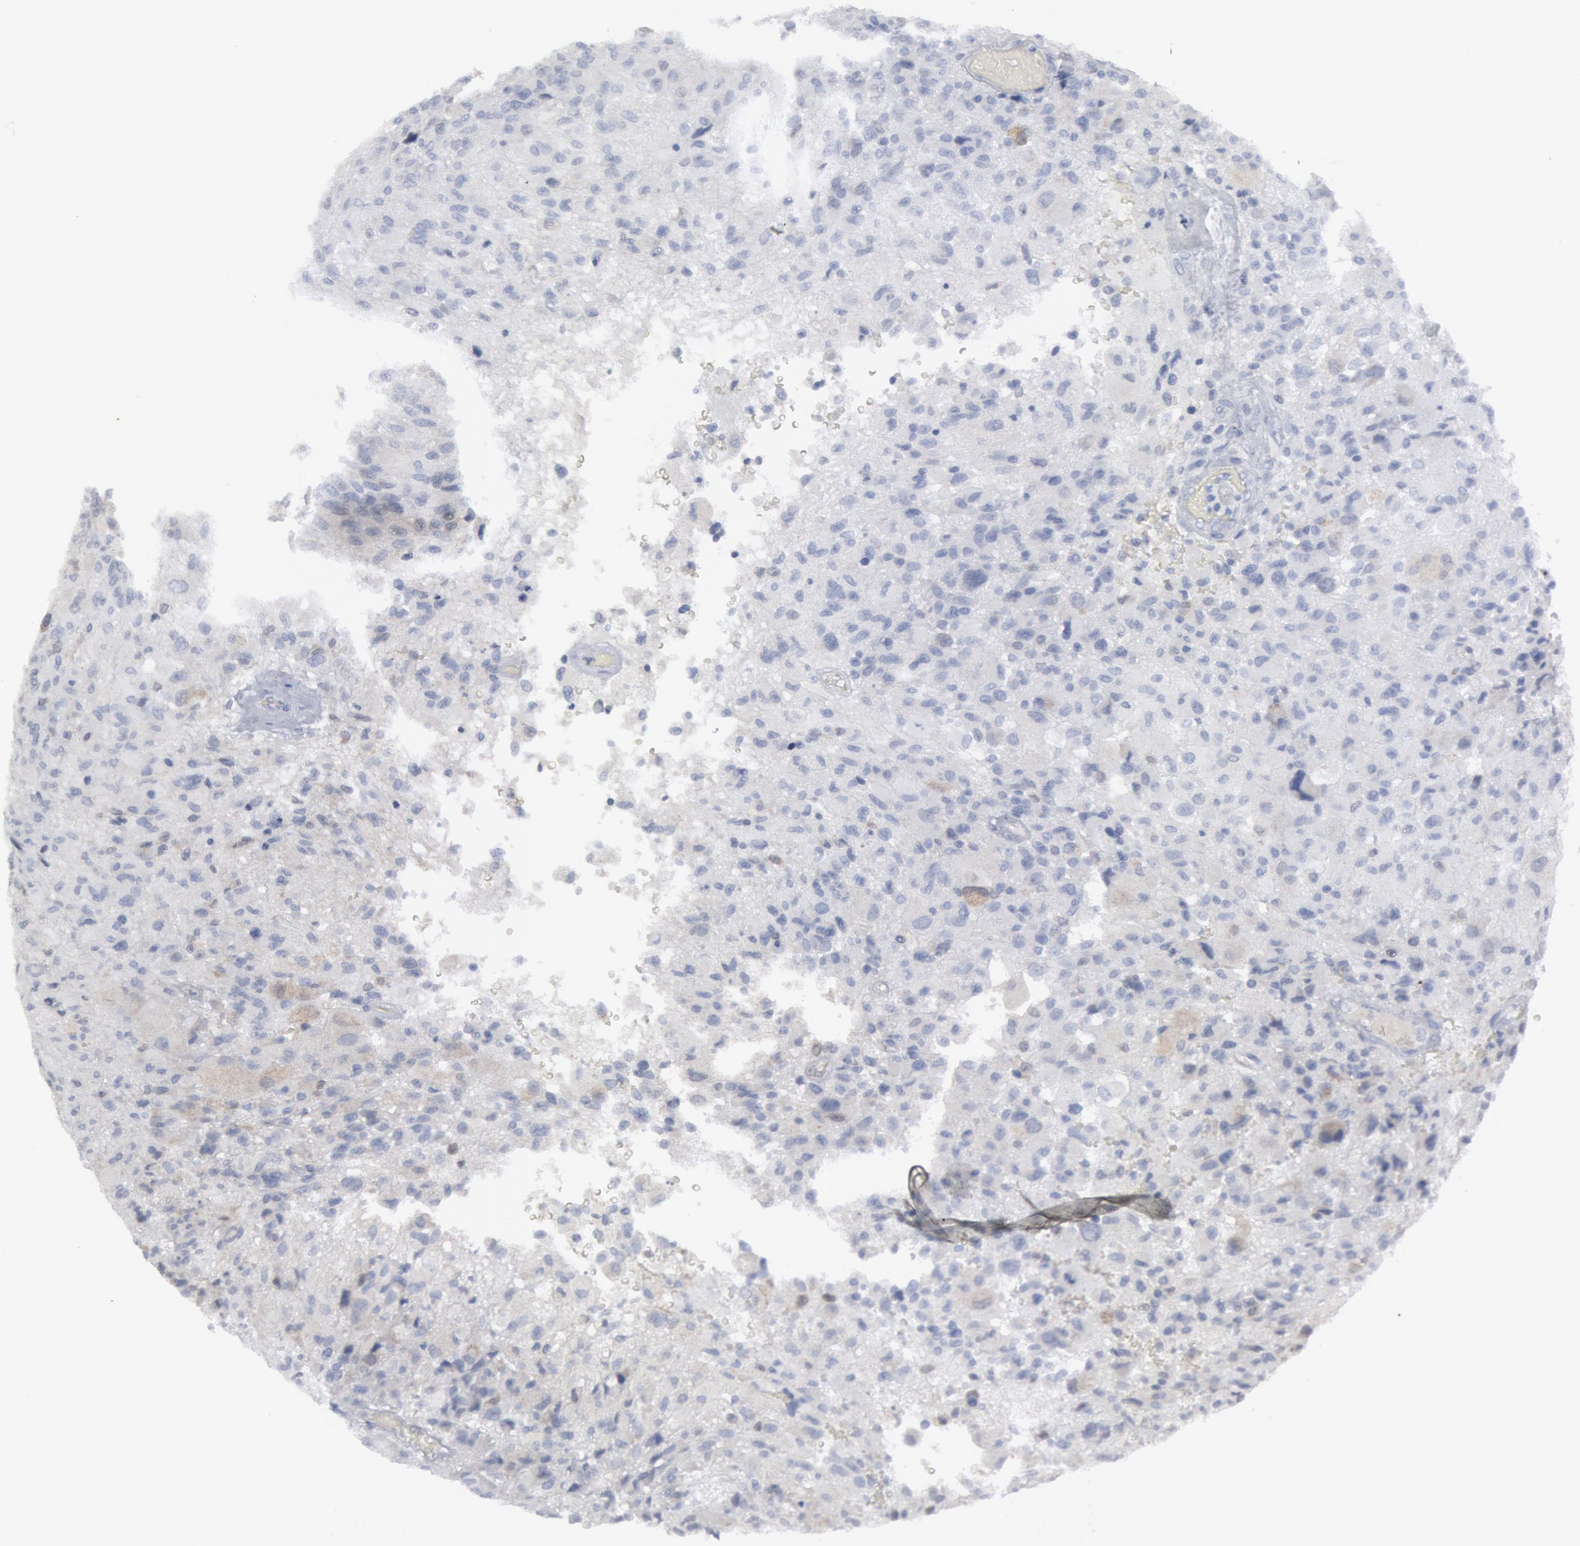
{"staining": {"intensity": "negative", "quantity": "none", "location": "none"}, "tissue": "glioma", "cell_type": "Tumor cells", "image_type": "cancer", "snomed": [{"axis": "morphology", "description": "Glioma, malignant, High grade"}, {"axis": "topography", "description": "Brain"}], "caption": "IHC histopathology image of neoplastic tissue: malignant glioma (high-grade) stained with DAB (3,3'-diaminobenzidine) displays no significant protein positivity in tumor cells.", "gene": "DMC1", "patient": {"sex": "male", "age": 69}}